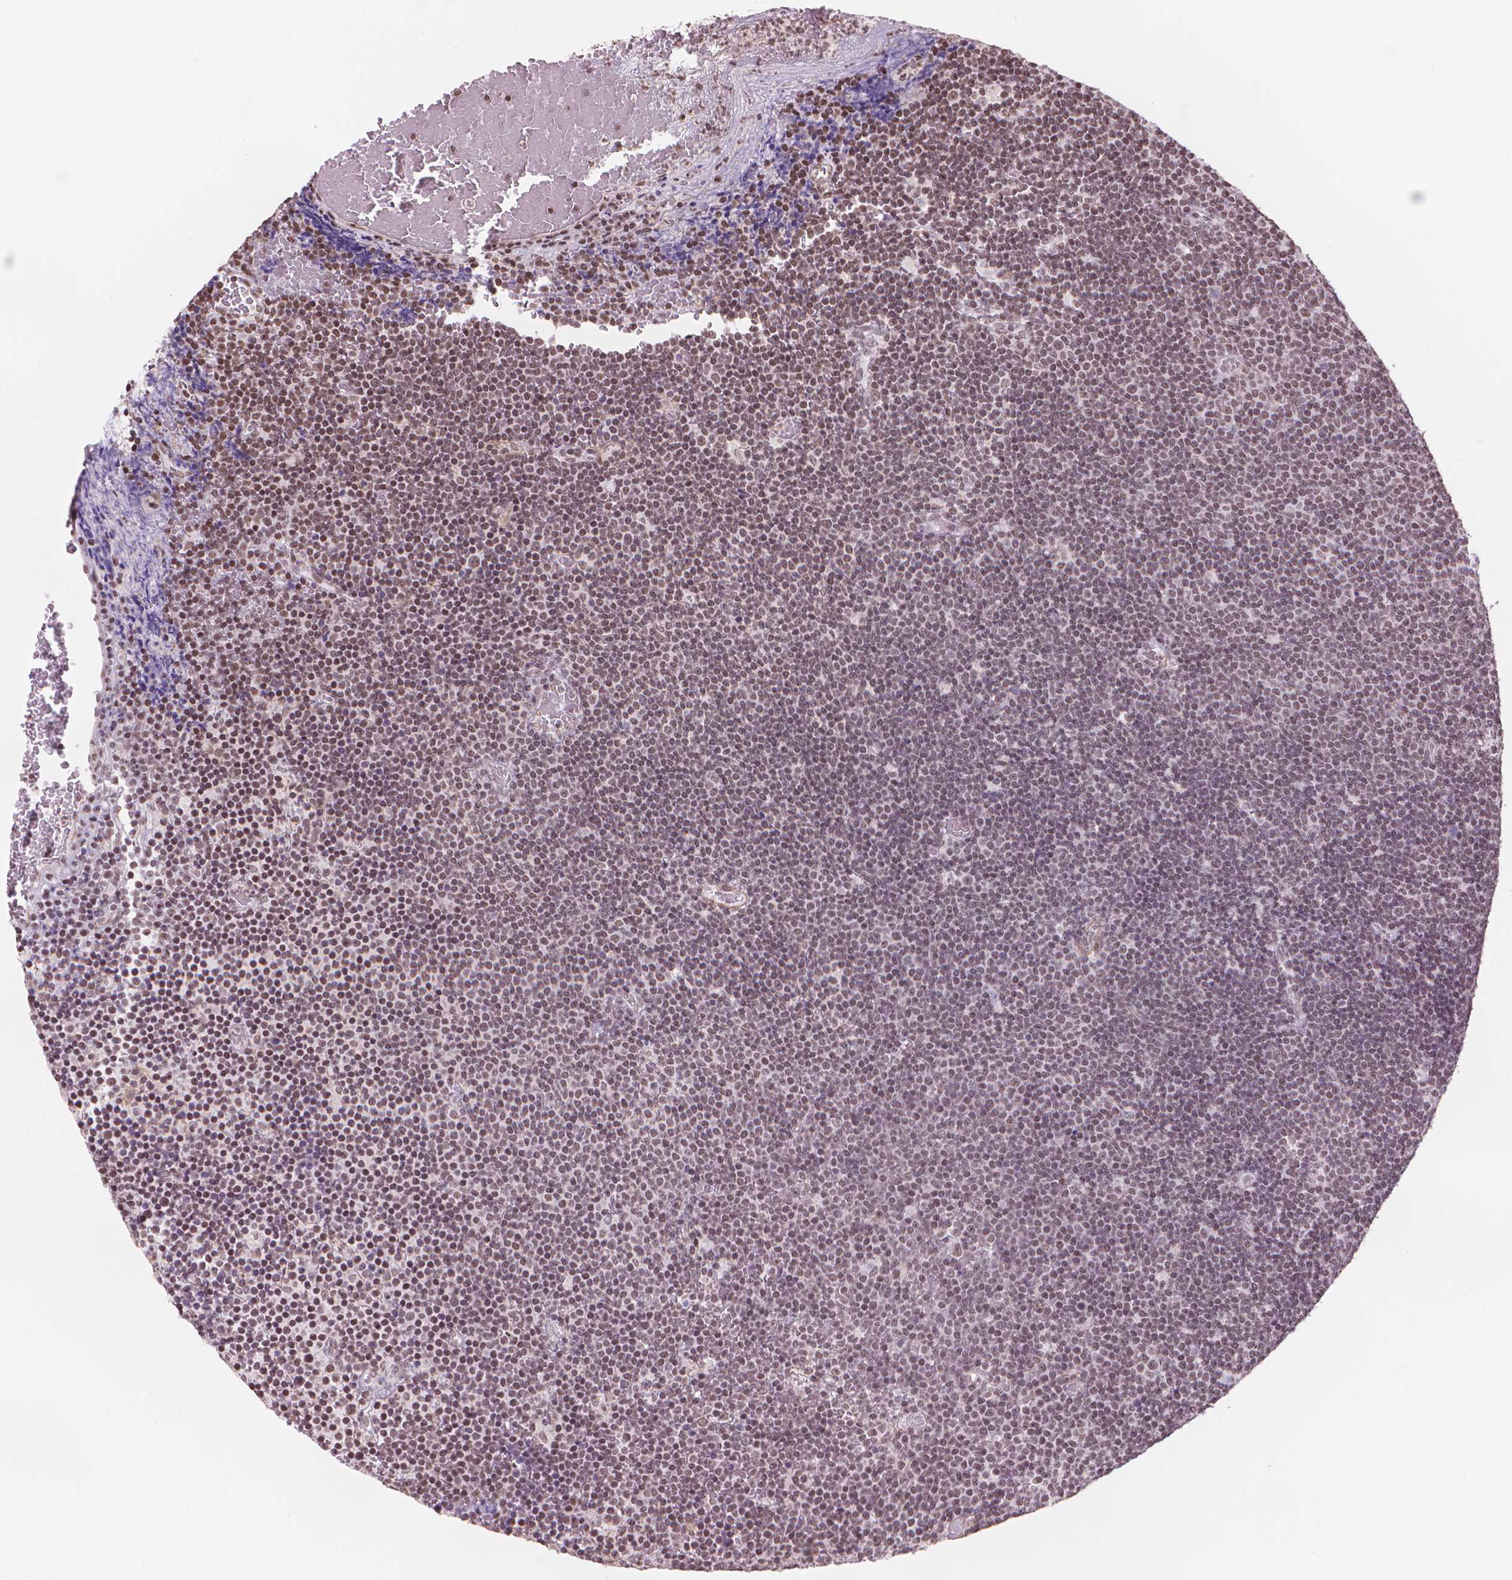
{"staining": {"intensity": "weak", "quantity": "25%-75%", "location": "nuclear"}, "tissue": "lymphoma", "cell_type": "Tumor cells", "image_type": "cancer", "snomed": [{"axis": "morphology", "description": "Malignant lymphoma, non-Hodgkin's type, Low grade"}, {"axis": "topography", "description": "Brain"}], "caption": "IHC photomicrograph of human malignant lymphoma, non-Hodgkin's type (low-grade) stained for a protein (brown), which reveals low levels of weak nuclear staining in approximately 25%-75% of tumor cells.", "gene": "HOXD4", "patient": {"sex": "female", "age": 66}}